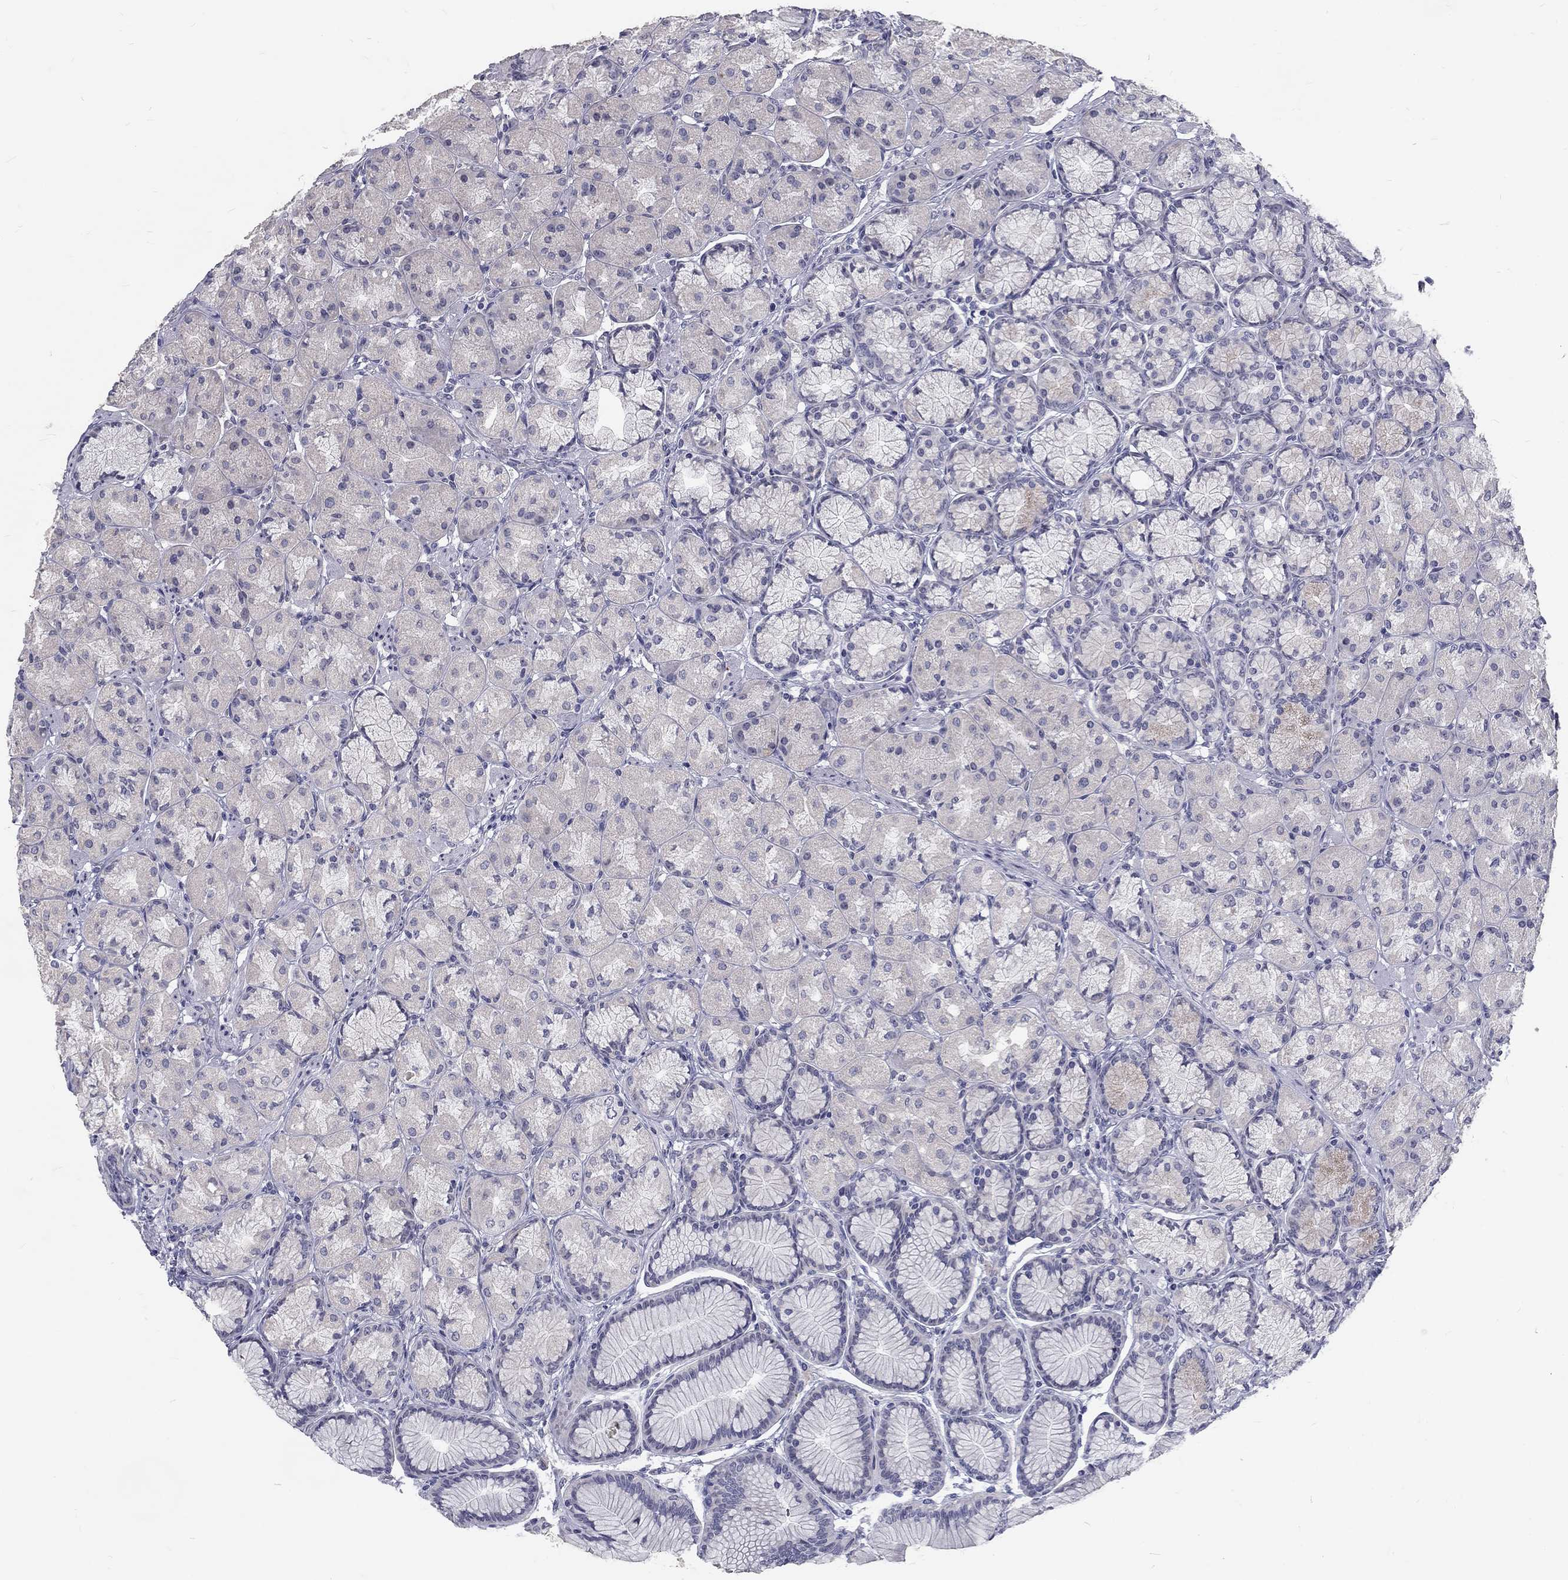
{"staining": {"intensity": "negative", "quantity": "none", "location": "none"}, "tissue": "stomach", "cell_type": "Glandular cells", "image_type": "normal", "snomed": [{"axis": "morphology", "description": "Normal tissue, NOS"}, {"axis": "morphology", "description": "Adenocarcinoma, NOS"}, {"axis": "morphology", "description": "Adenocarcinoma, High grade"}, {"axis": "topography", "description": "Stomach, upper"}, {"axis": "topography", "description": "Stomach"}], "caption": "DAB (3,3'-diaminobenzidine) immunohistochemical staining of normal stomach reveals no significant expression in glandular cells. (Stains: DAB immunohistochemistry with hematoxylin counter stain, Microscopy: brightfield microscopy at high magnification).", "gene": "NOS1", "patient": {"sex": "female", "age": 65}}